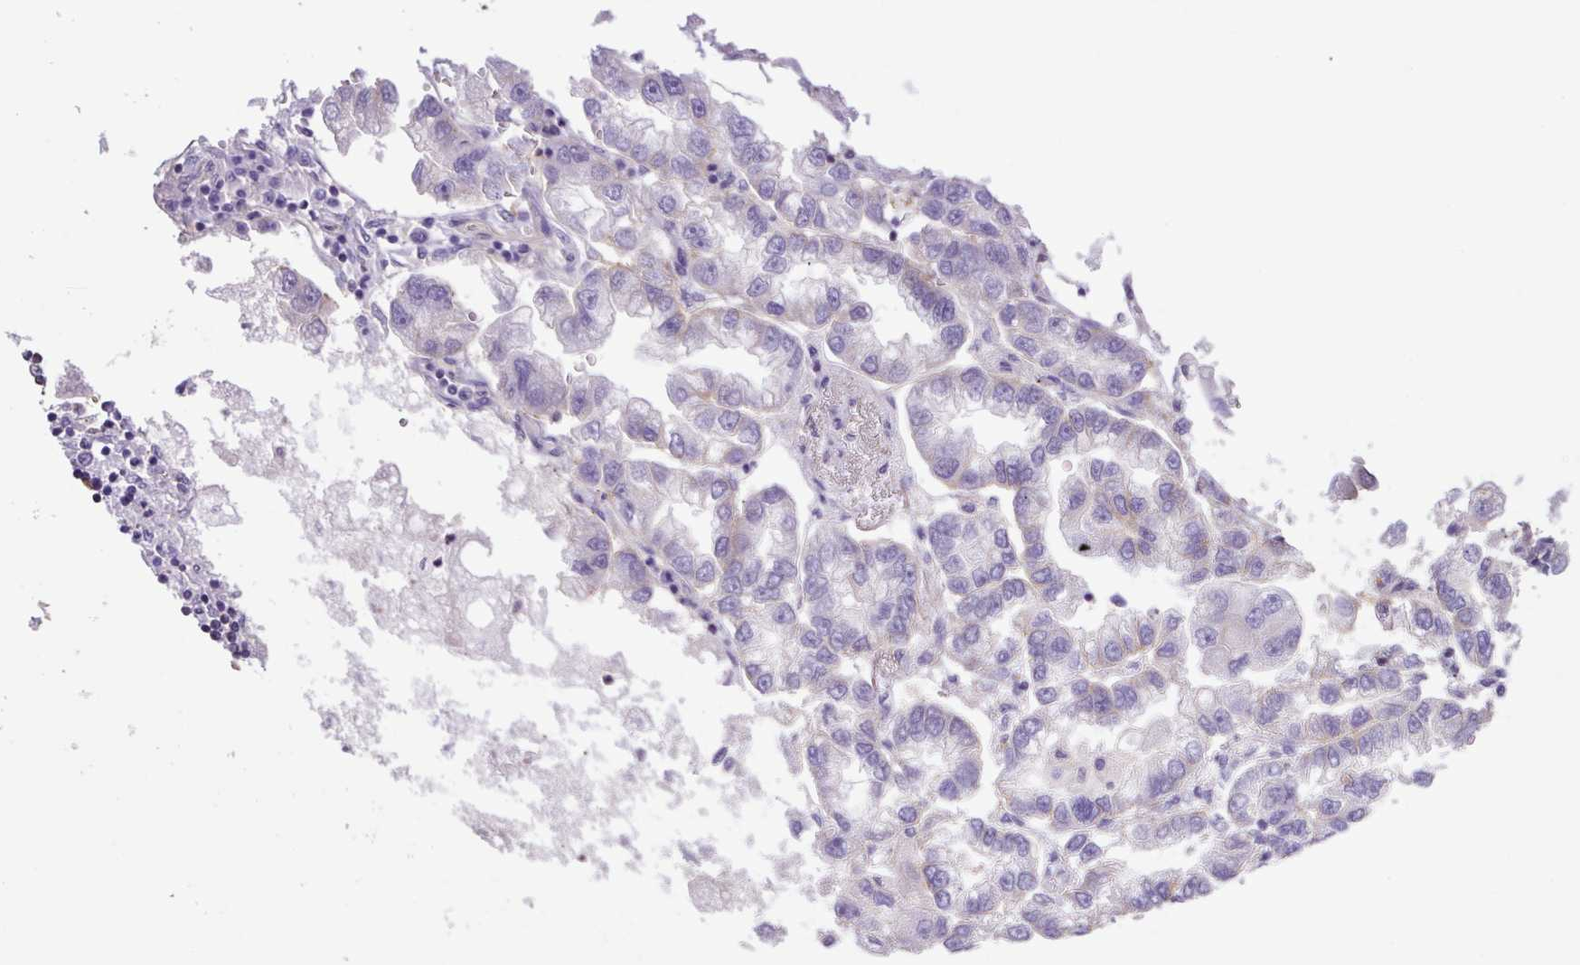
{"staining": {"intensity": "negative", "quantity": "none", "location": "none"}, "tissue": "lung cancer", "cell_type": "Tumor cells", "image_type": "cancer", "snomed": [{"axis": "morphology", "description": "Adenocarcinoma, NOS"}, {"axis": "topography", "description": "Lung"}], "caption": "Immunohistochemistry micrograph of human lung cancer (adenocarcinoma) stained for a protein (brown), which shows no expression in tumor cells. (DAB IHC with hematoxylin counter stain).", "gene": "NPTN", "patient": {"sex": "female", "age": 54}}